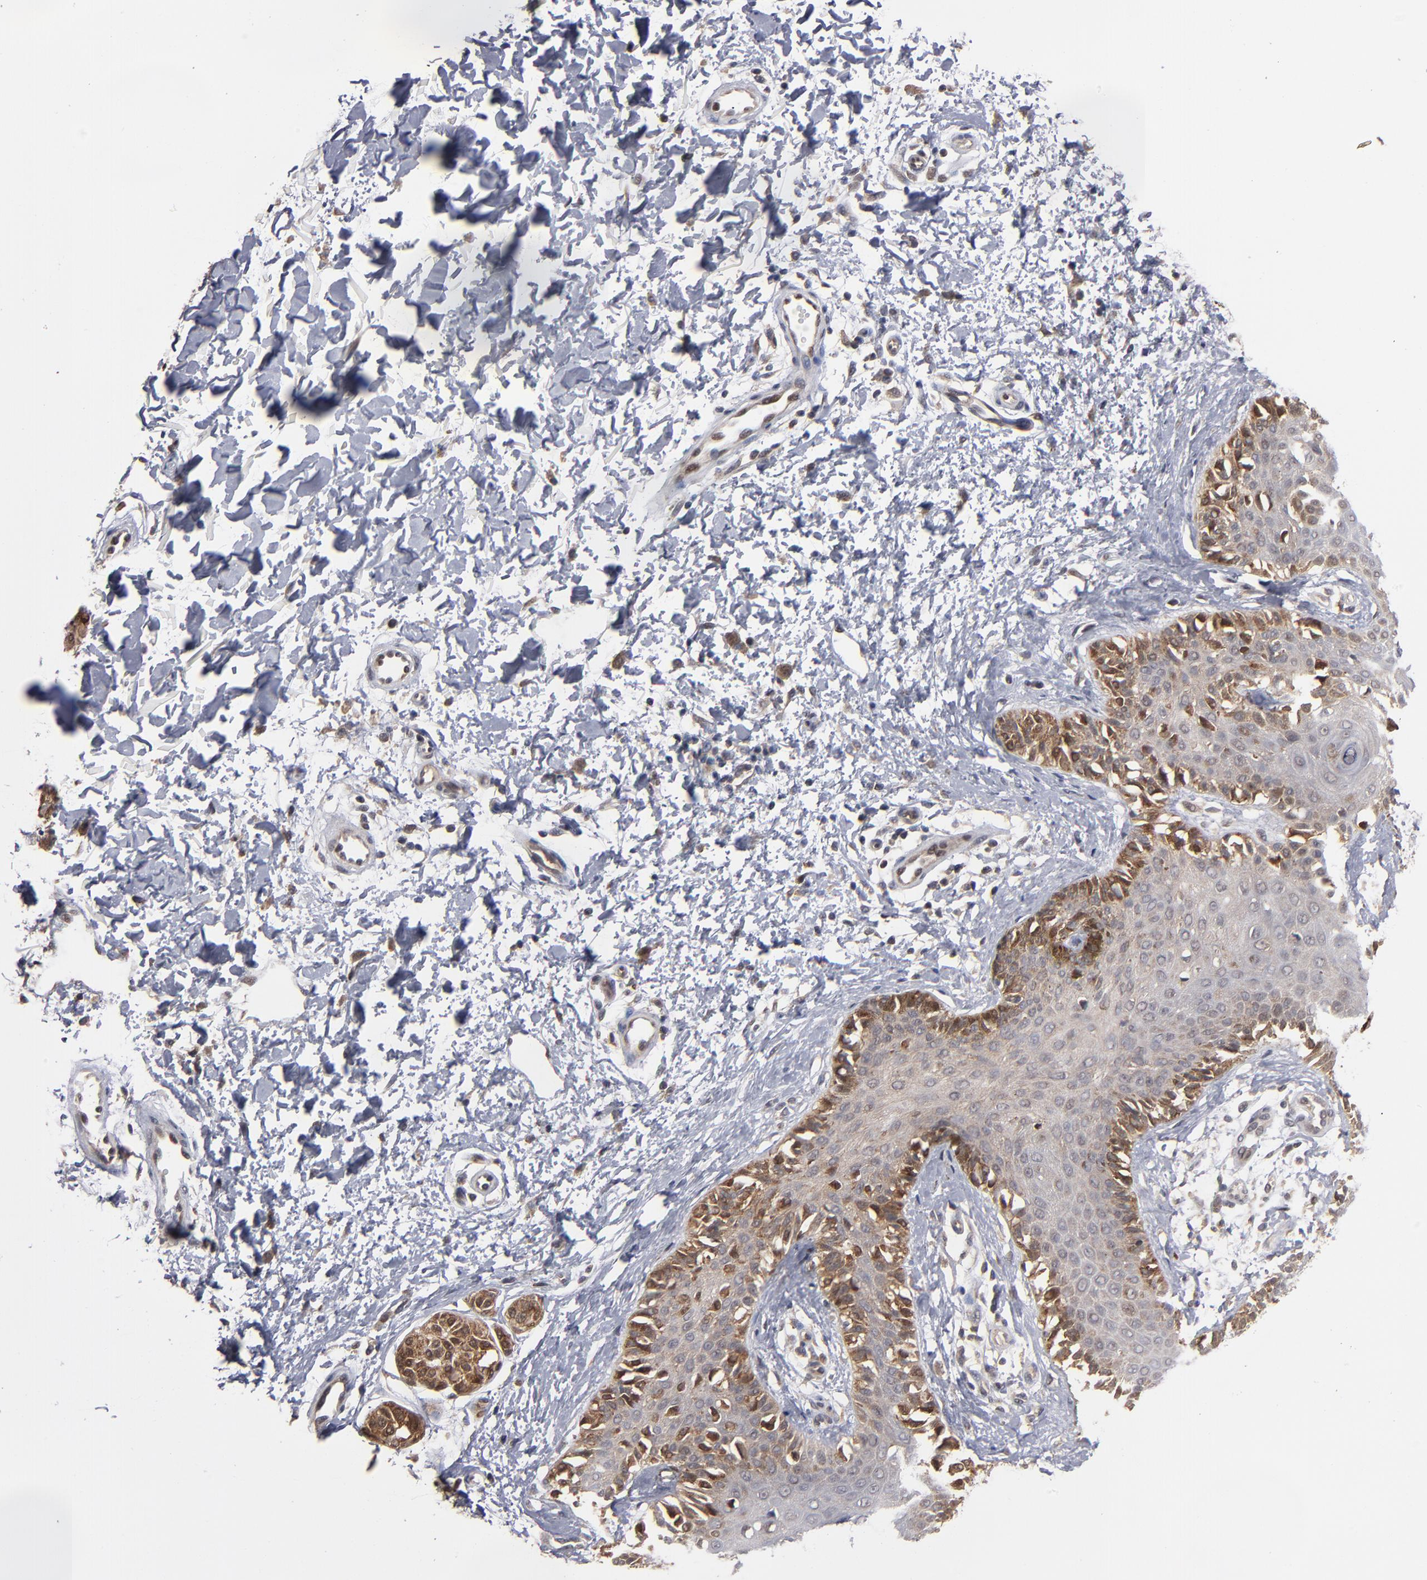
{"staining": {"intensity": "strong", "quantity": ">75%", "location": "cytoplasmic/membranous"}, "tissue": "melanoma", "cell_type": "Tumor cells", "image_type": "cancer", "snomed": [{"axis": "morphology", "description": "Normal tissue, NOS"}, {"axis": "morphology", "description": "Malignant melanoma, NOS"}, {"axis": "topography", "description": "Skin"}], "caption": "Strong cytoplasmic/membranous expression is appreciated in approximately >75% of tumor cells in malignant melanoma.", "gene": "ALG13", "patient": {"sex": "male", "age": 83}}